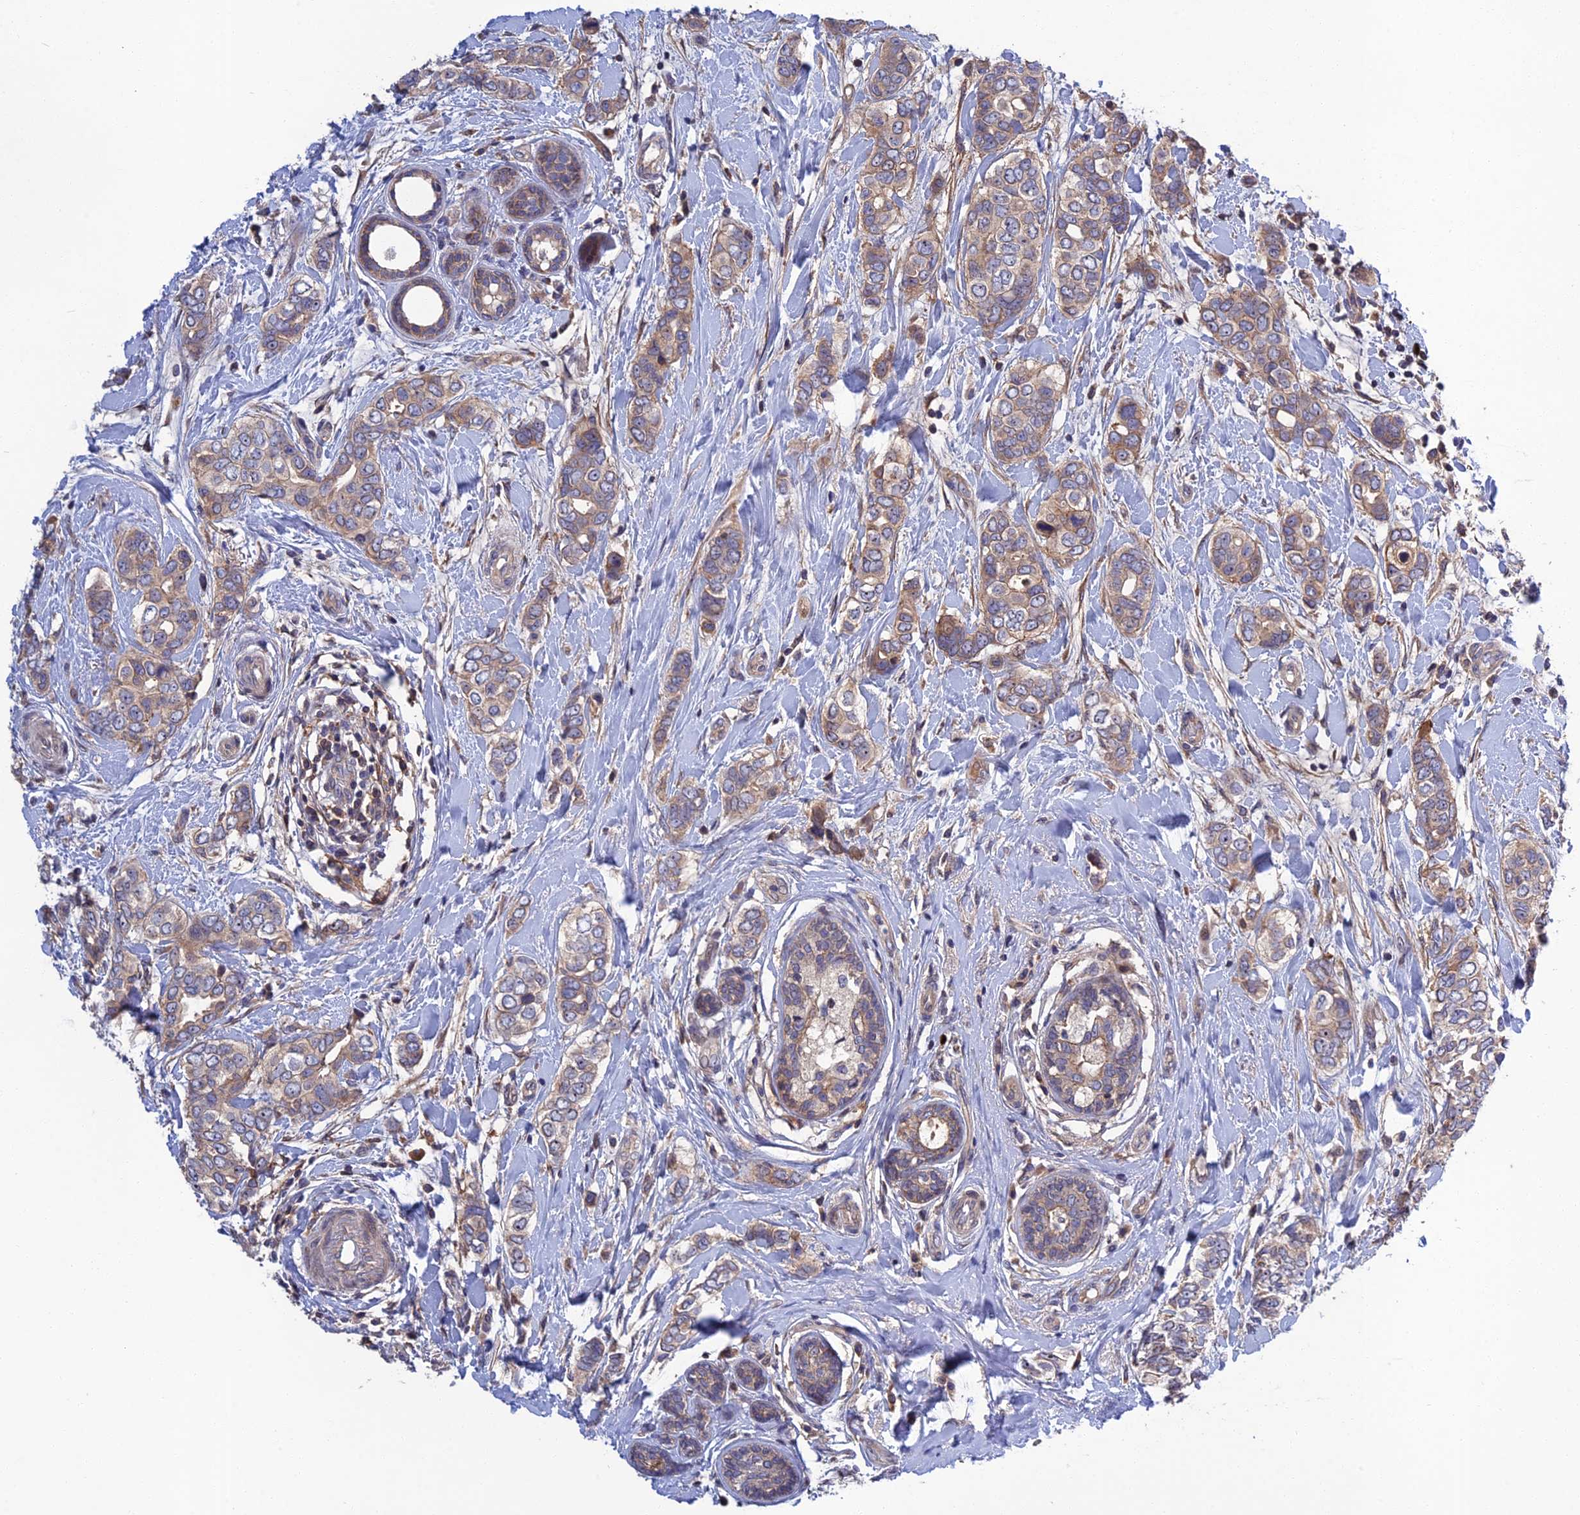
{"staining": {"intensity": "weak", "quantity": "25%-75%", "location": "cytoplasmic/membranous"}, "tissue": "breast cancer", "cell_type": "Tumor cells", "image_type": "cancer", "snomed": [{"axis": "morphology", "description": "Lobular carcinoma"}, {"axis": "topography", "description": "Breast"}], "caption": "Tumor cells display low levels of weak cytoplasmic/membranous expression in about 25%-75% of cells in human lobular carcinoma (breast).", "gene": "CRACD", "patient": {"sex": "female", "age": 51}}